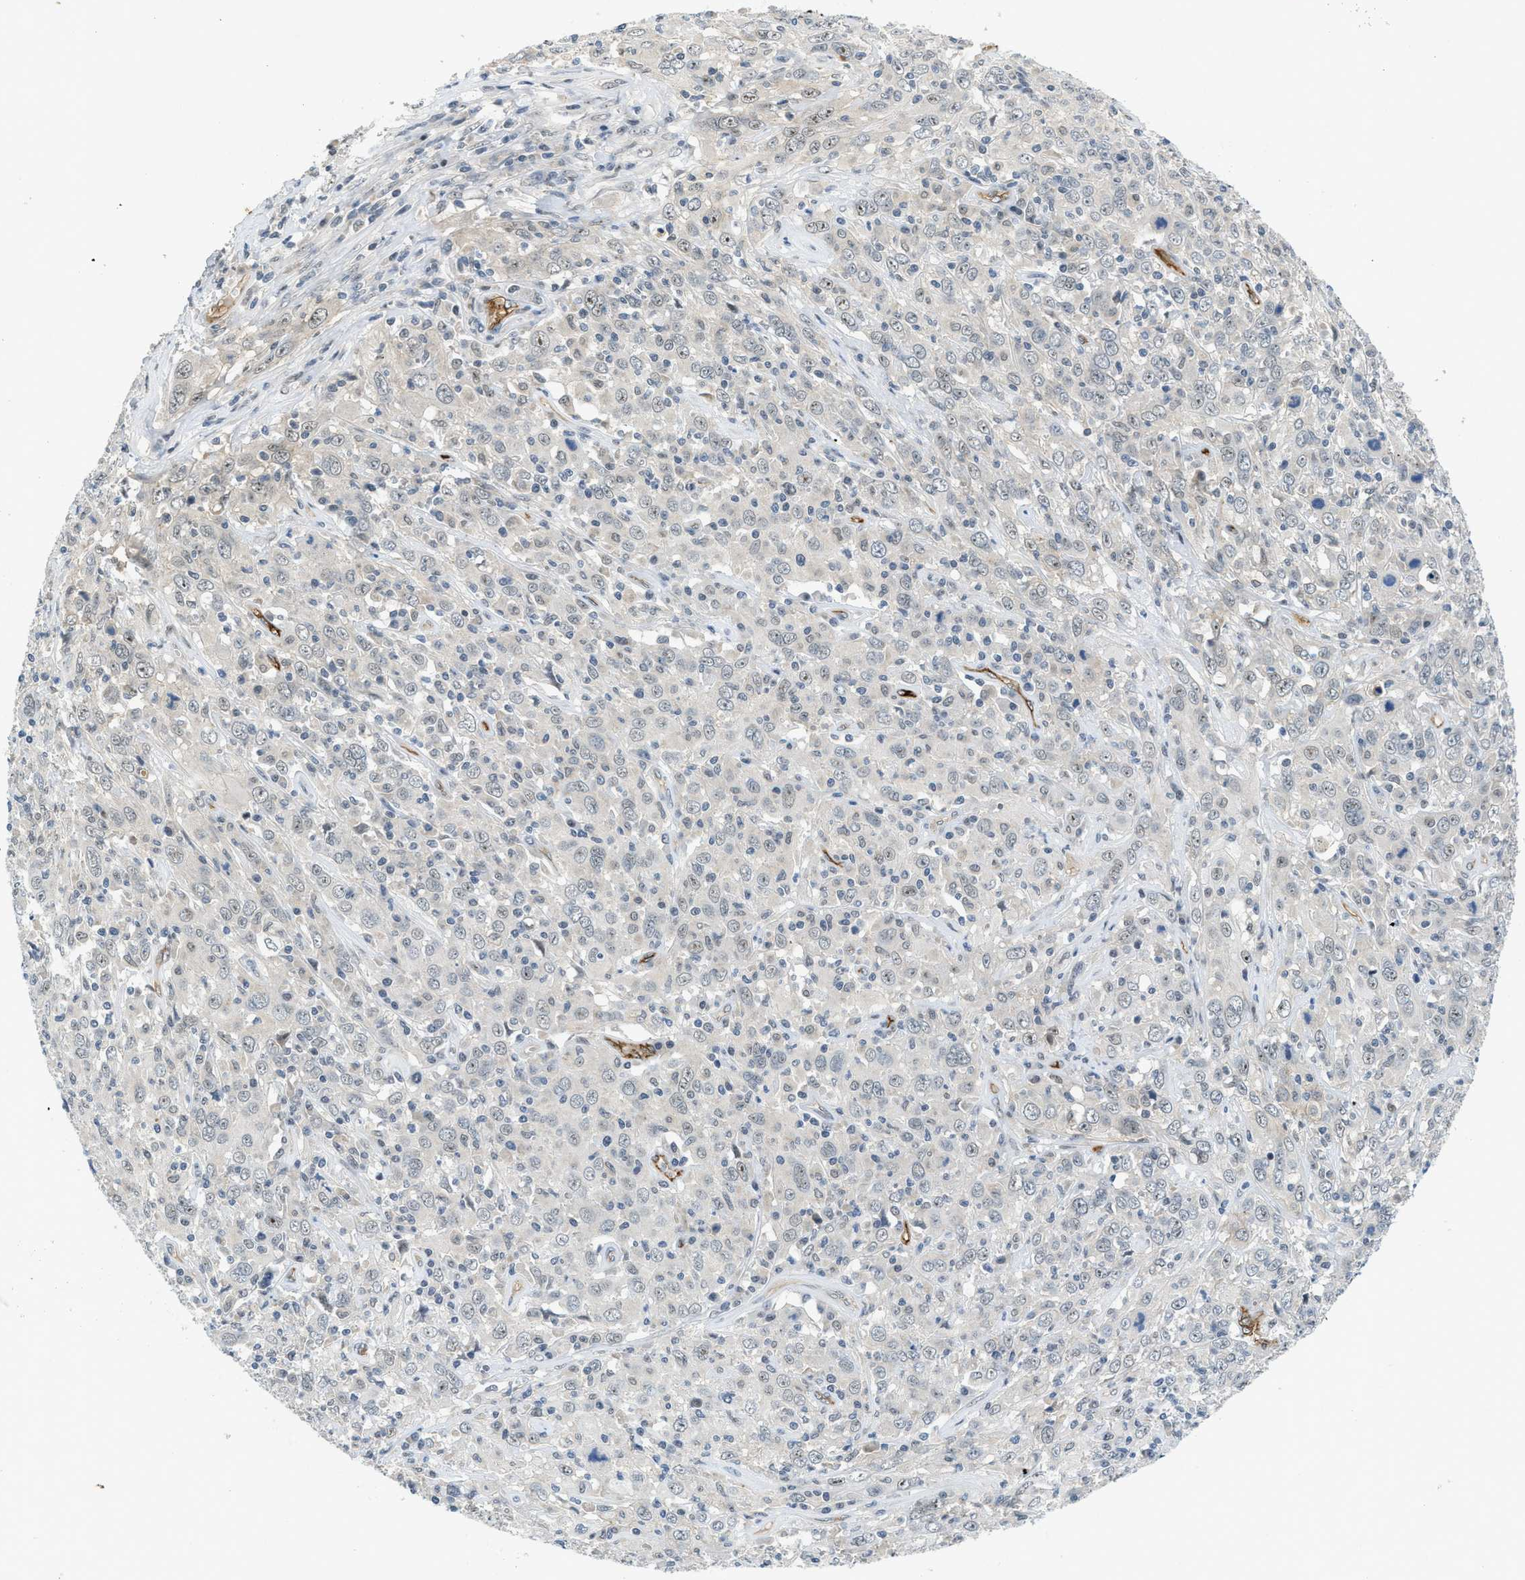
{"staining": {"intensity": "weak", "quantity": "<25%", "location": "nuclear"}, "tissue": "cervical cancer", "cell_type": "Tumor cells", "image_type": "cancer", "snomed": [{"axis": "morphology", "description": "Squamous cell carcinoma, NOS"}, {"axis": "topography", "description": "Cervix"}], "caption": "High magnification brightfield microscopy of cervical cancer stained with DAB (brown) and counterstained with hematoxylin (blue): tumor cells show no significant staining.", "gene": "SLCO2A1", "patient": {"sex": "female", "age": 46}}